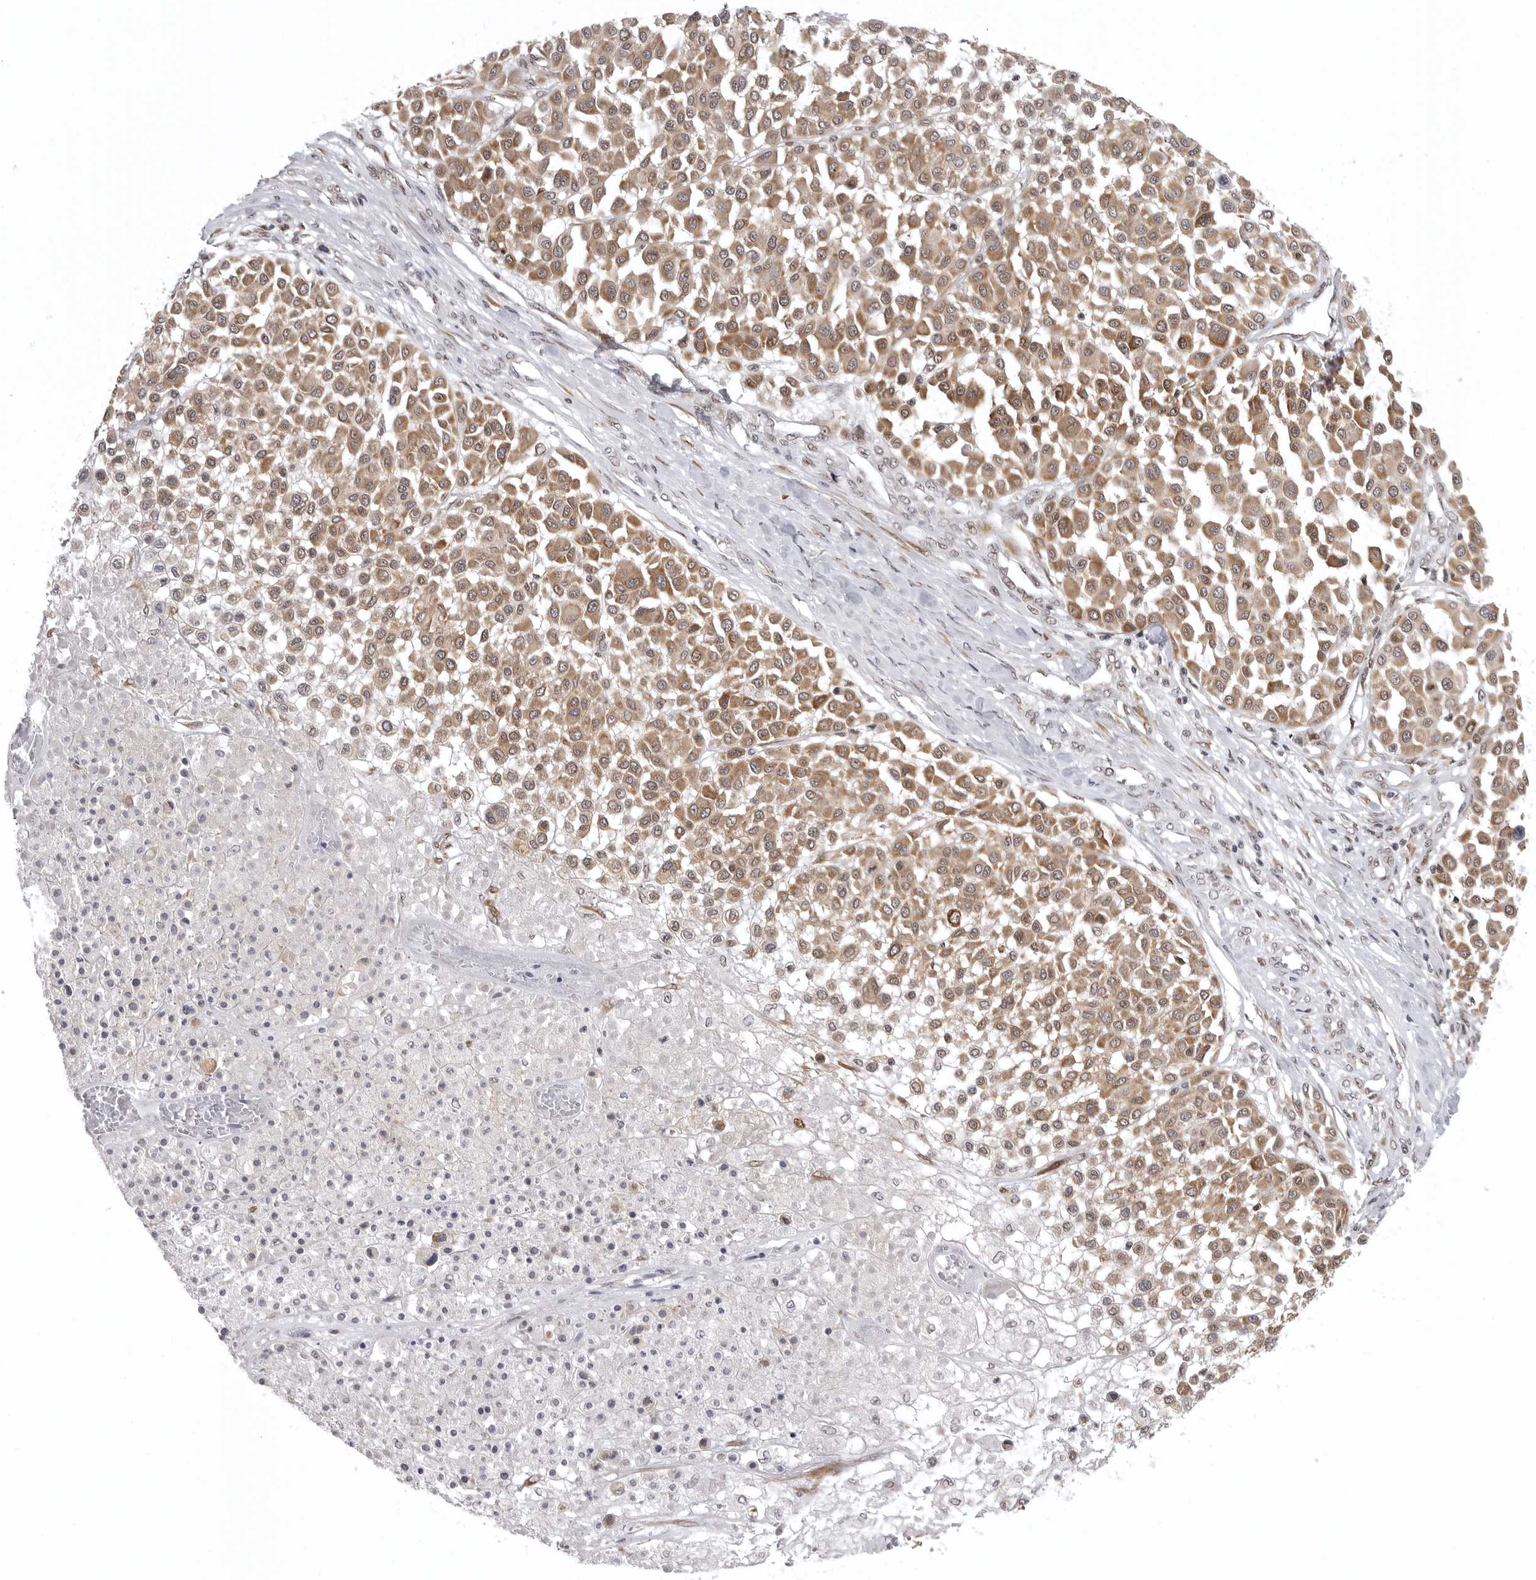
{"staining": {"intensity": "moderate", "quantity": ">75%", "location": "cytoplasmic/membranous"}, "tissue": "melanoma", "cell_type": "Tumor cells", "image_type": "cancer", "snomed": [{"axis": "morphology", "description": "Malignant melanoma, Metastatic site"}, {"axis": "topography", "description": "Soft tissue"}], "caption": "Melanoma stained with a protein marker reveals moderate staining in tumor cells.", "gene": "PRDM10", "patient": {"sex": "male", "age": 41}}